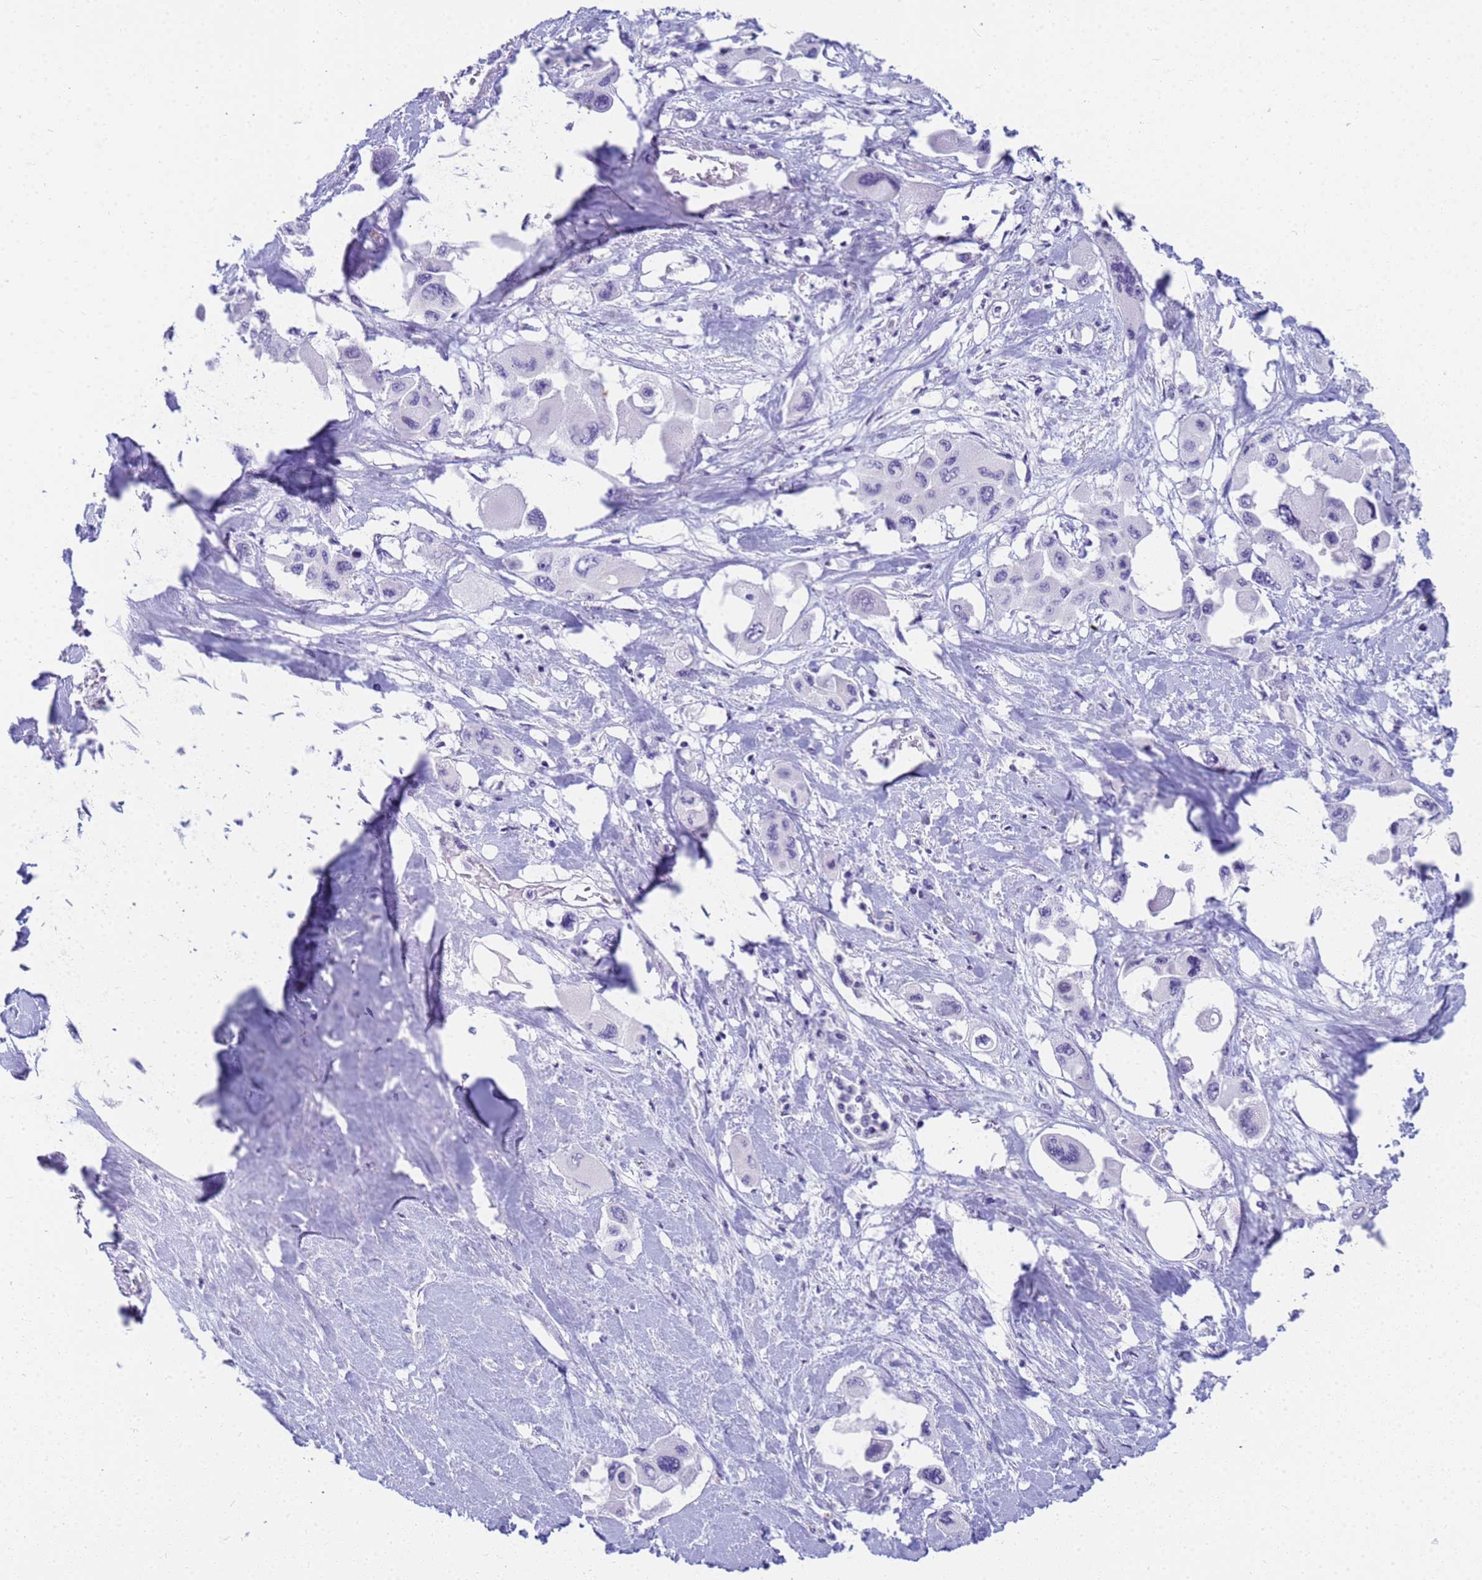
{"staining": {"intensity": "negative", "quantity": "none", "location": "none"}, "tissue": "pancreatic cancer", "cell_type": "Tumor cells", "image_type": "cancer", "snomed": [{"axis": "morphology", "description": "Adenocarcinoma, NOS"}, {"axis": "topography", "description": "Pancreas"}], "caption": "A photomicrograph of pancreatic cancer stained for a protein shows no brown staining in tumor cells.", "gene": "RNASE2", "patient": {"sex": "male", "age": 92}}